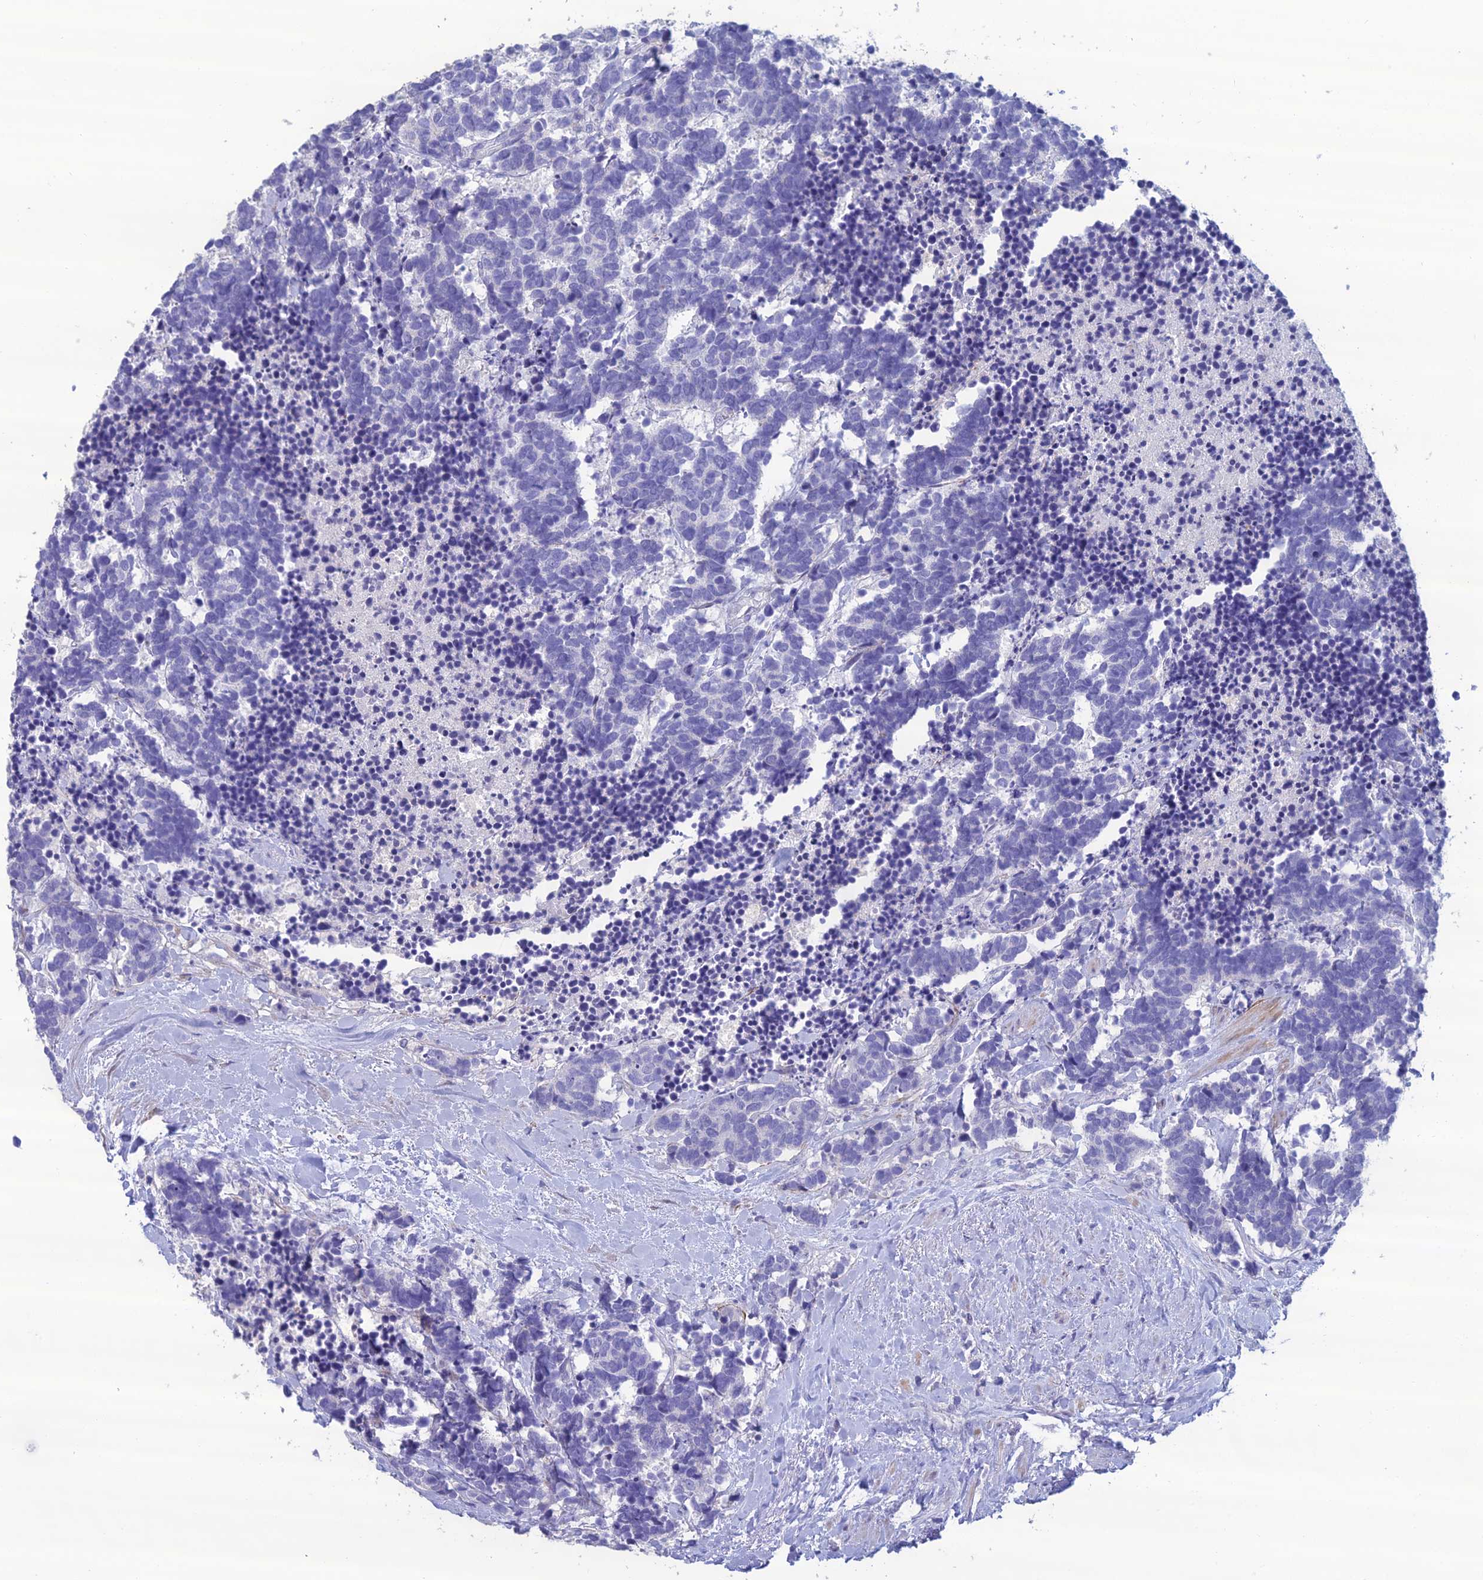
{"staining": {"intensity": "negative", "quantity": "none", "location": "none"}, "tissue": "carcinoid", "cell_type": "Tumor cells", "image_type": "cancer", "snomed": [{"axis": "morphology", "description": "Carcinoma, NOS"}, {"axis": "morphology", "description": "Carcinoid, malignant, NOS"}, {"axis": "topography", "description": "Prostate"}], "caption": "Photomicrograph shows no significant protein positivity in tumor cells of carcinoid.", "gene": "OR56B1", "patient": {"sex": "male", "age": 57}}